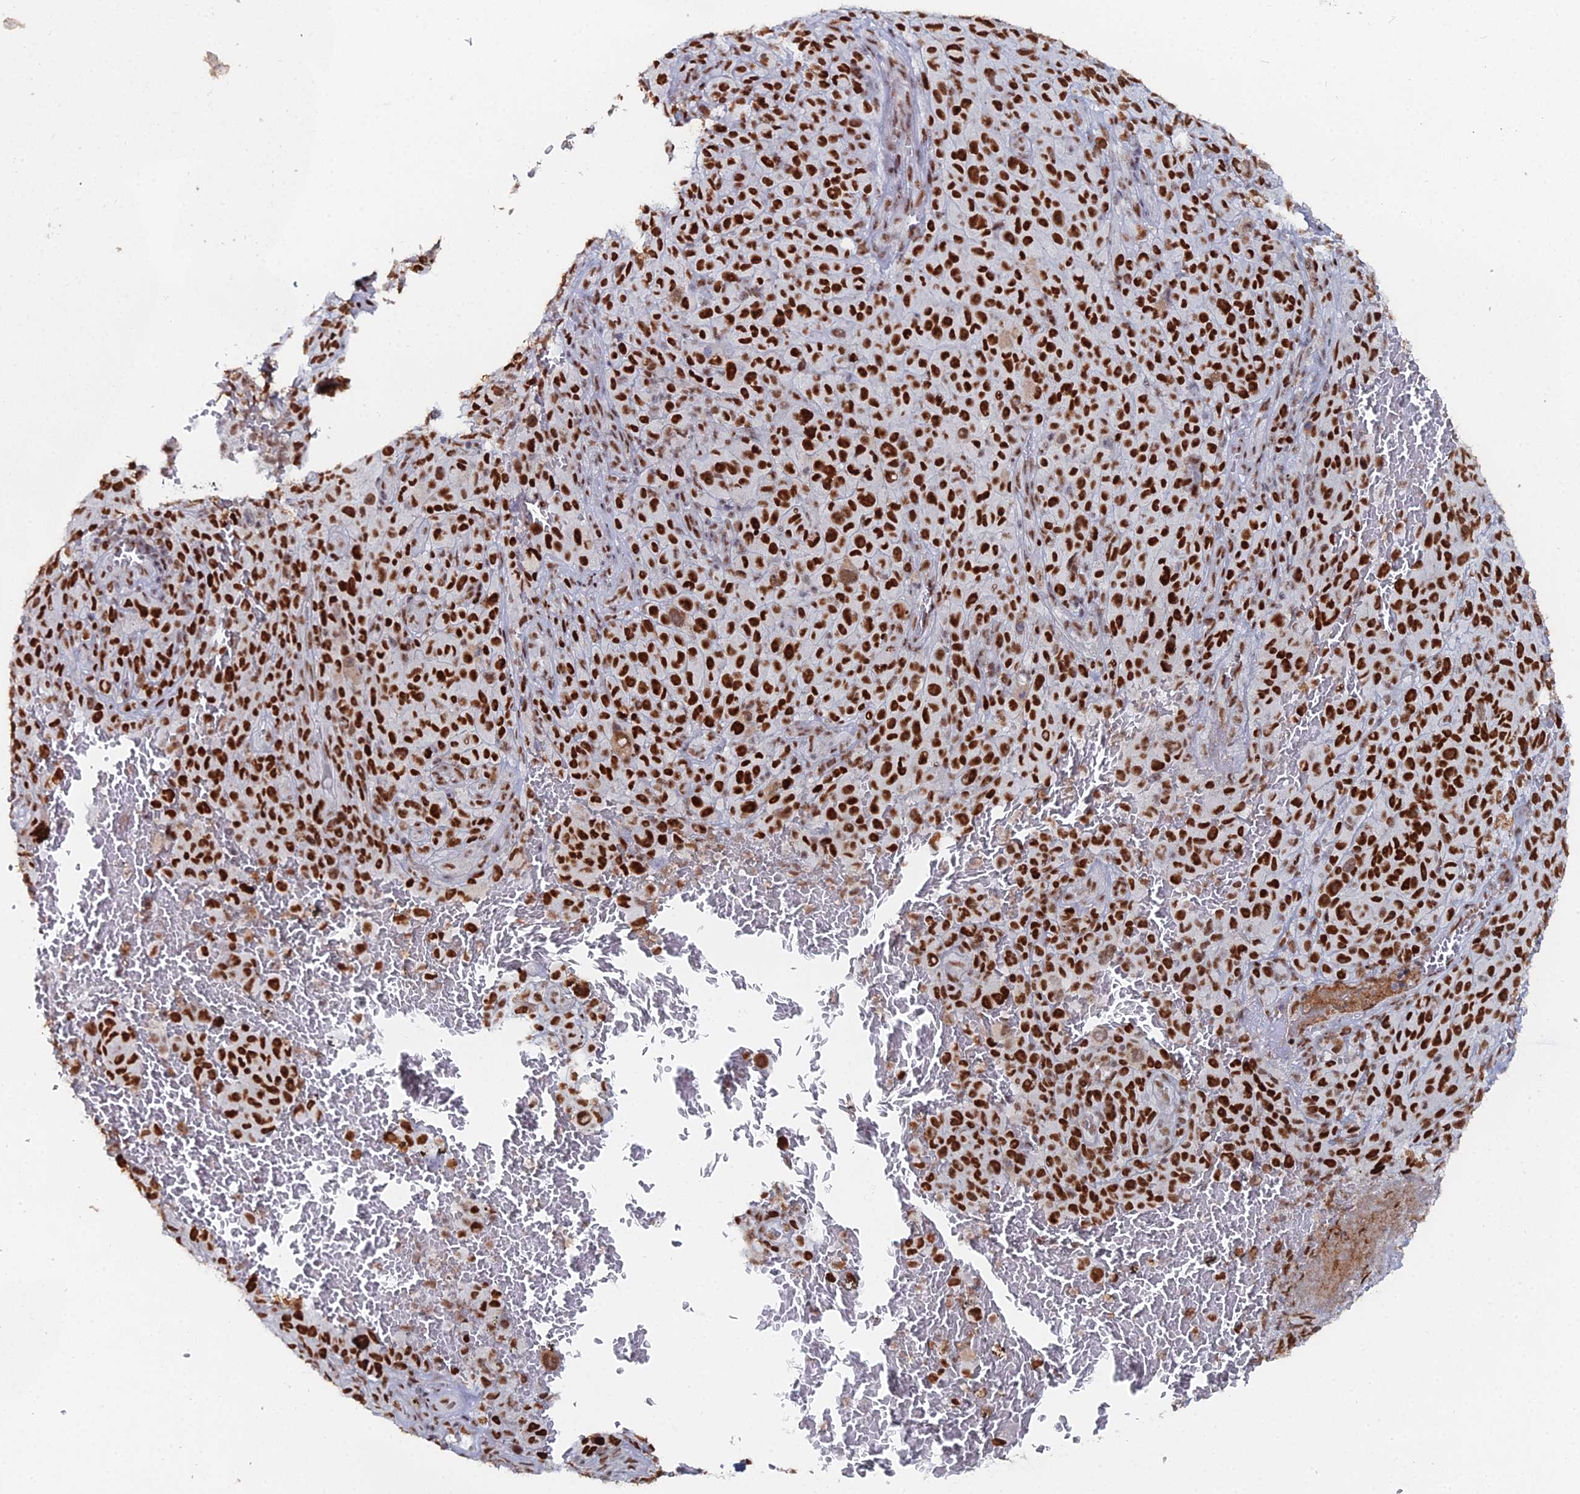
{"staining": {"intensity": "strong", "quantity": ">75%", "location": "nuclear"}, "tissue": "melanoma", "cell_type": "Tumor cells", "image_type": "cancer", "snomed": [{"axis": "morphology", "description": "Malignant melanoma, NOS"}, {"axis": "topography", "description": "Skin"}], "caption": "Strong nuclear staining is appreciated in approximately >75% of tumor cells in melanoma. The protein of interest is shown in brown color, while the nuclei are stained blue.", "gene": "GSC2", "patient": {"sex": "female", "age": 82}}